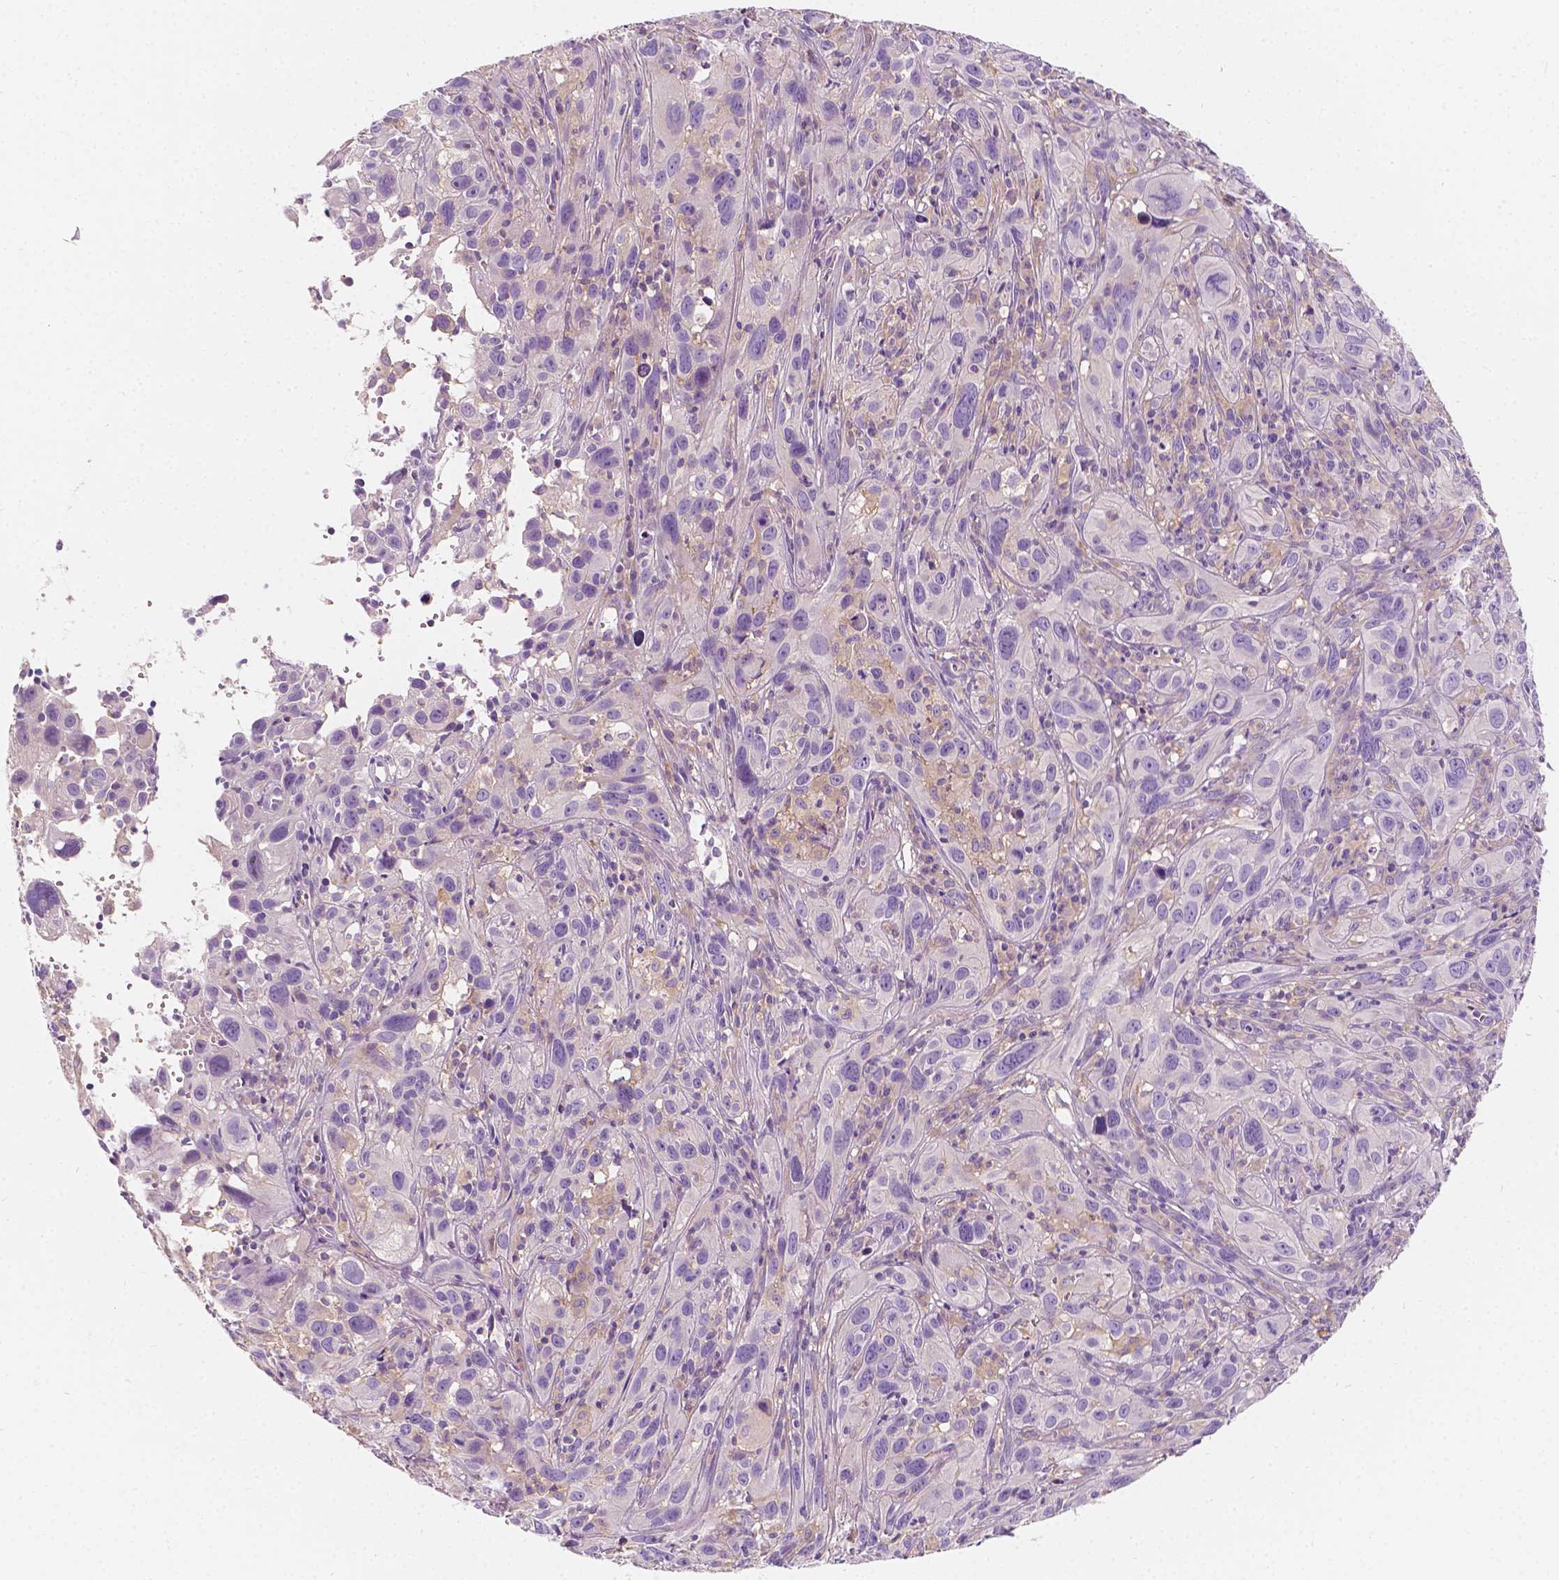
{"staining": {"intensity": "weak", "quantity": "<25%", "location": "cytoplasmic/membranous"}, "tissue": "cervical cancer", "cell_type": "Tumor cells", "image_type": "cancer", "snomed": [{"axis": "morphology", "description": "Squamous cell carcinoma, NOS"}, {"axis": "topography", "description": "Cervix"}], "caption": "Immunohistochemistry of cervical cancer (squamous cell carcinoma) demonstrates no positivity in tumor cells.", "gene": "SIRT2", "patient": {"sex": "female", "age": 37}}